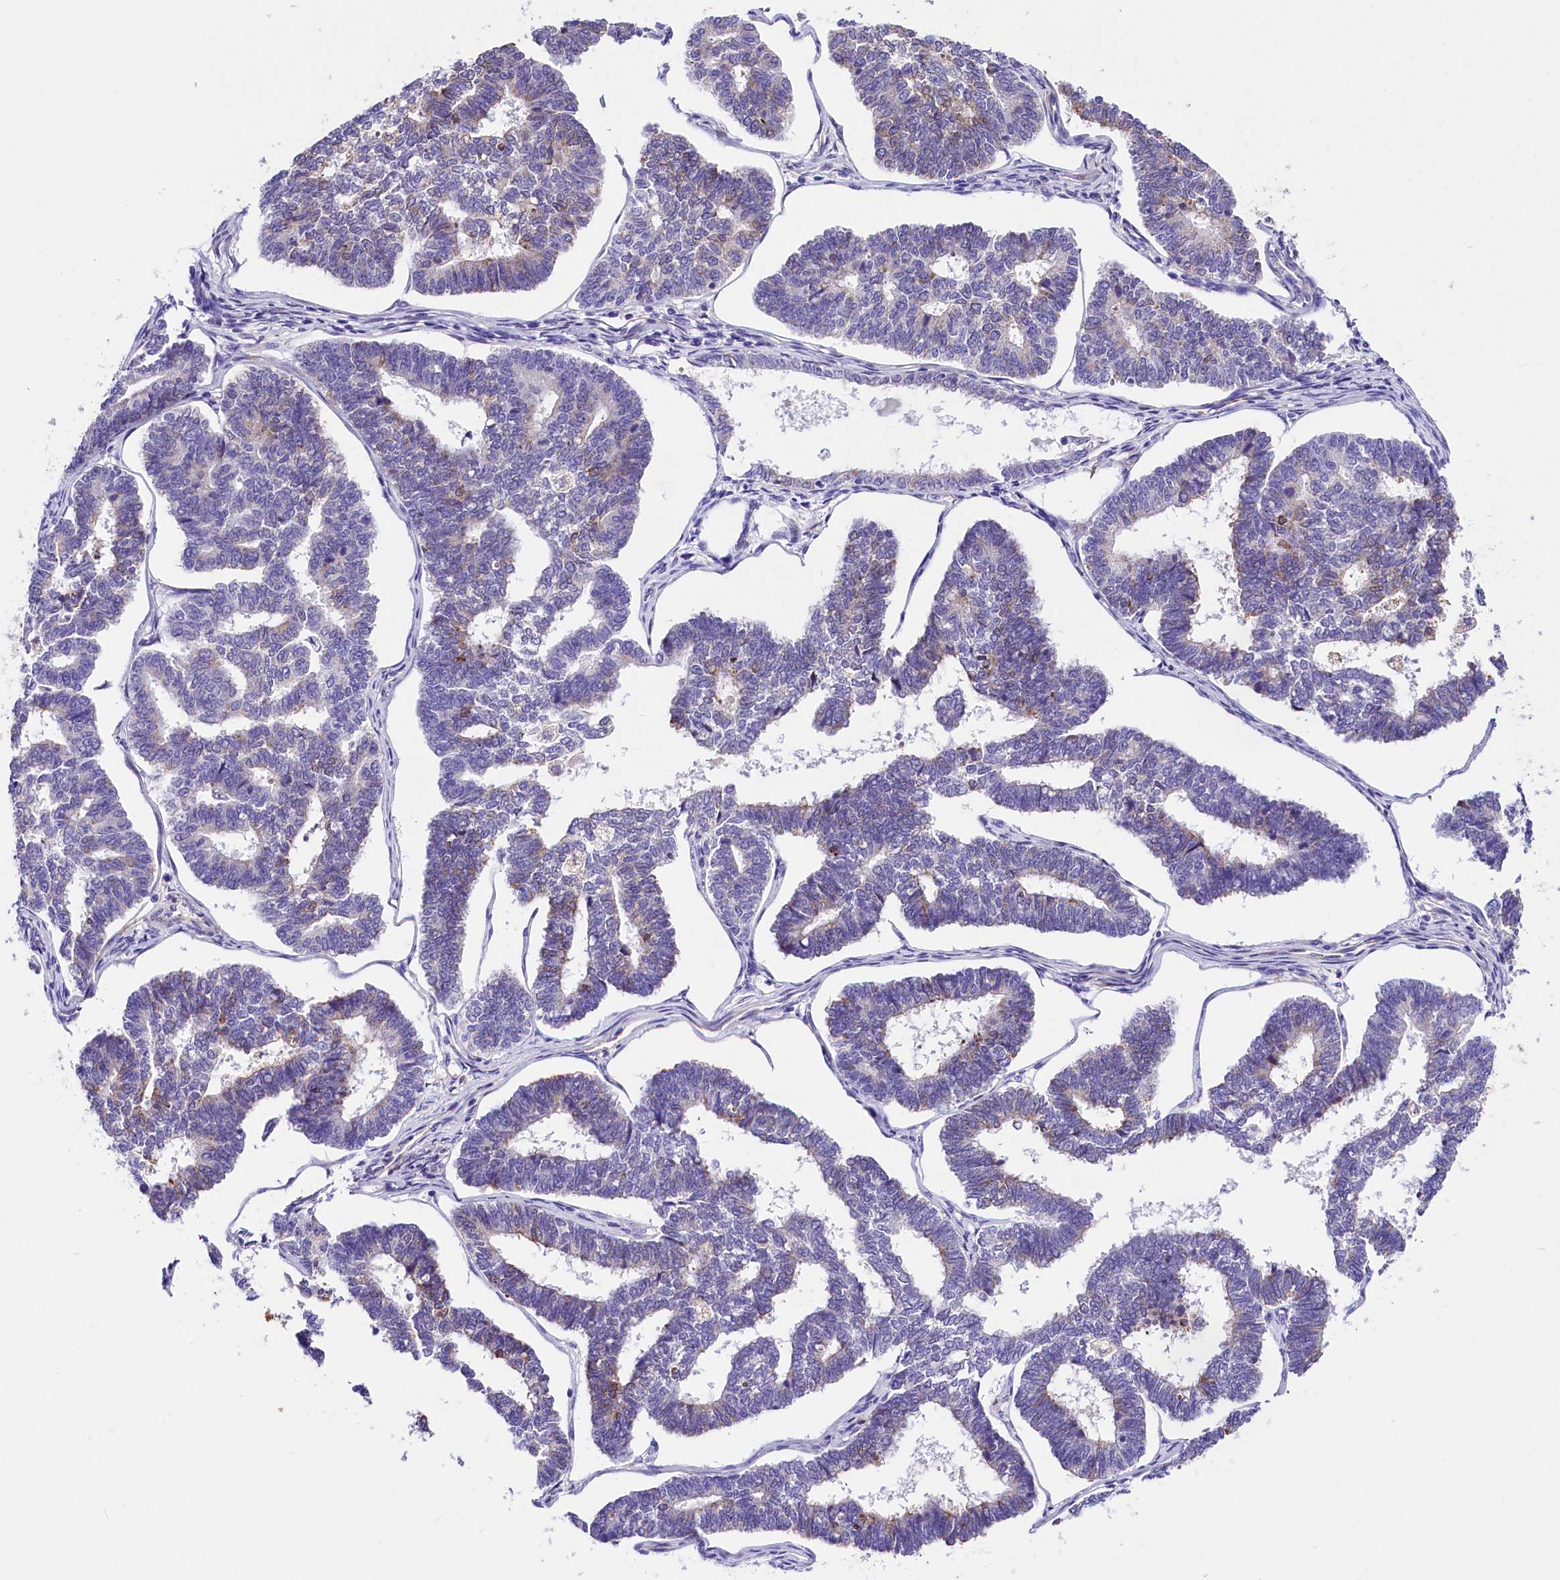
{"staining": {"intensity": "moderate", "quantity": "<25%", "location": "cytoplasmic/membranous"}, "tissue": "endometrial cancer", "cell_type": "Tumor cells", "image_type": "cancer", "snomed": [{"axis": "morphology", "description": "Adenocarcinoma, NOS"}, {"axis": "topography", "description": "Endometrium"}], "caption": "Immunohistochemical staining of human adenocarcinoma (endometrial) shows low levels of moderate cytoplasmic/membranous protein expression in about <25% of tumor cells. The staining is performed using DAB brown chromogen to label protein expression. The nuclei are counter-stained blue using hematoxylin.", "gene": "ITGA1", "patient": {"sex": "female", "age": 70}}